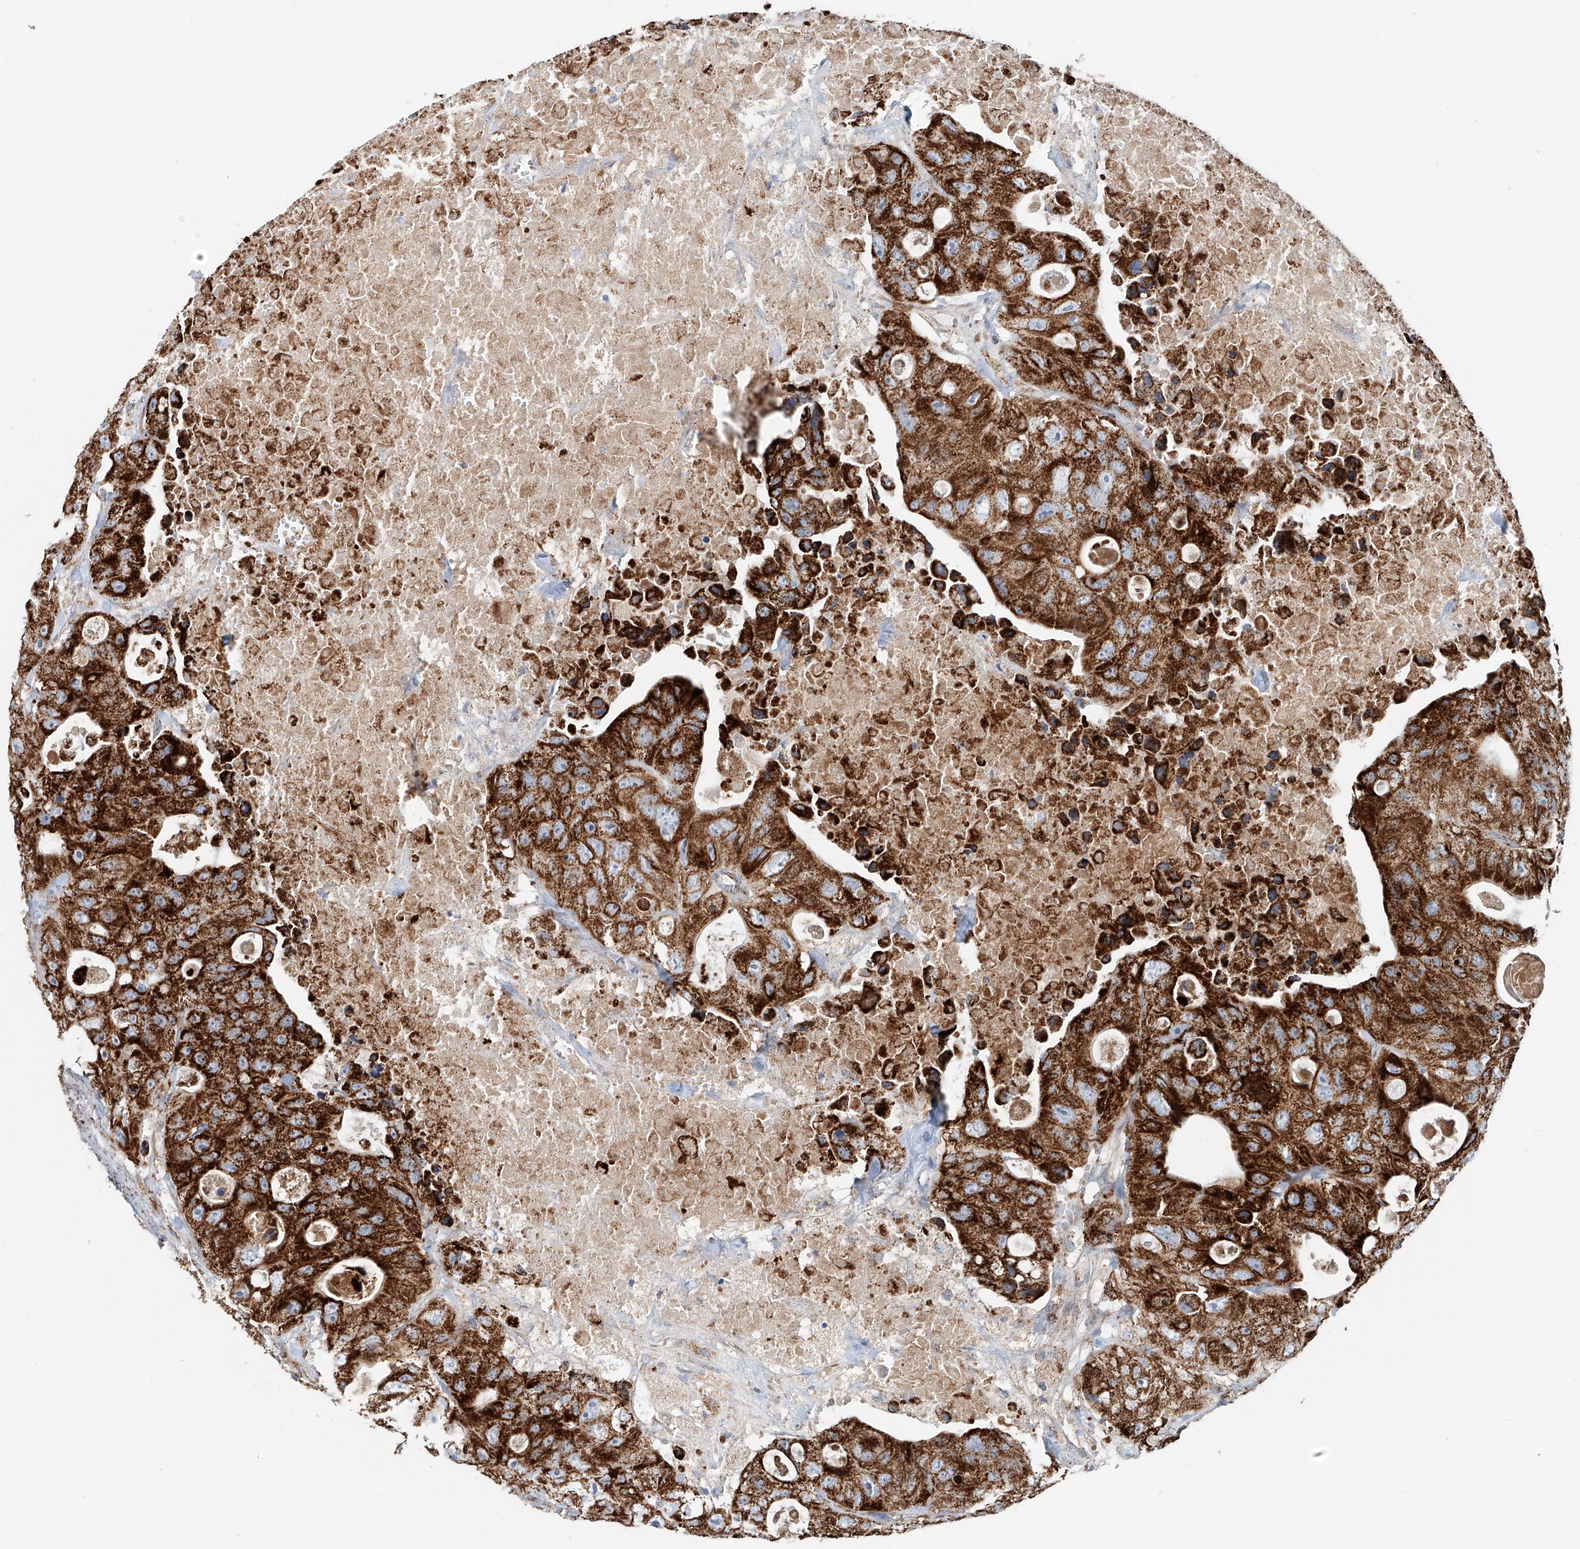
{"staining": {"intensity": "strong", "quantity": ">75%", "location": "cytoplasmic/membranous"}, "tissue": "colorectal cancer", "cell_type": "Tumor cells", "image_type": "cancer", "snomed": [{"axis": "morphology", "description": "Adenocarcinoma, NOS"}, {"axis": "topography", "description": "Colon"}], "caption": "Human adenocarcinoma (colorectal) stained for a protein (brown) shows strong cytoplasmic/membranous positive staining in about >75% of tumor cells.", "gene": "CARD10", "patient": {"sex": "female", "age": 46}}